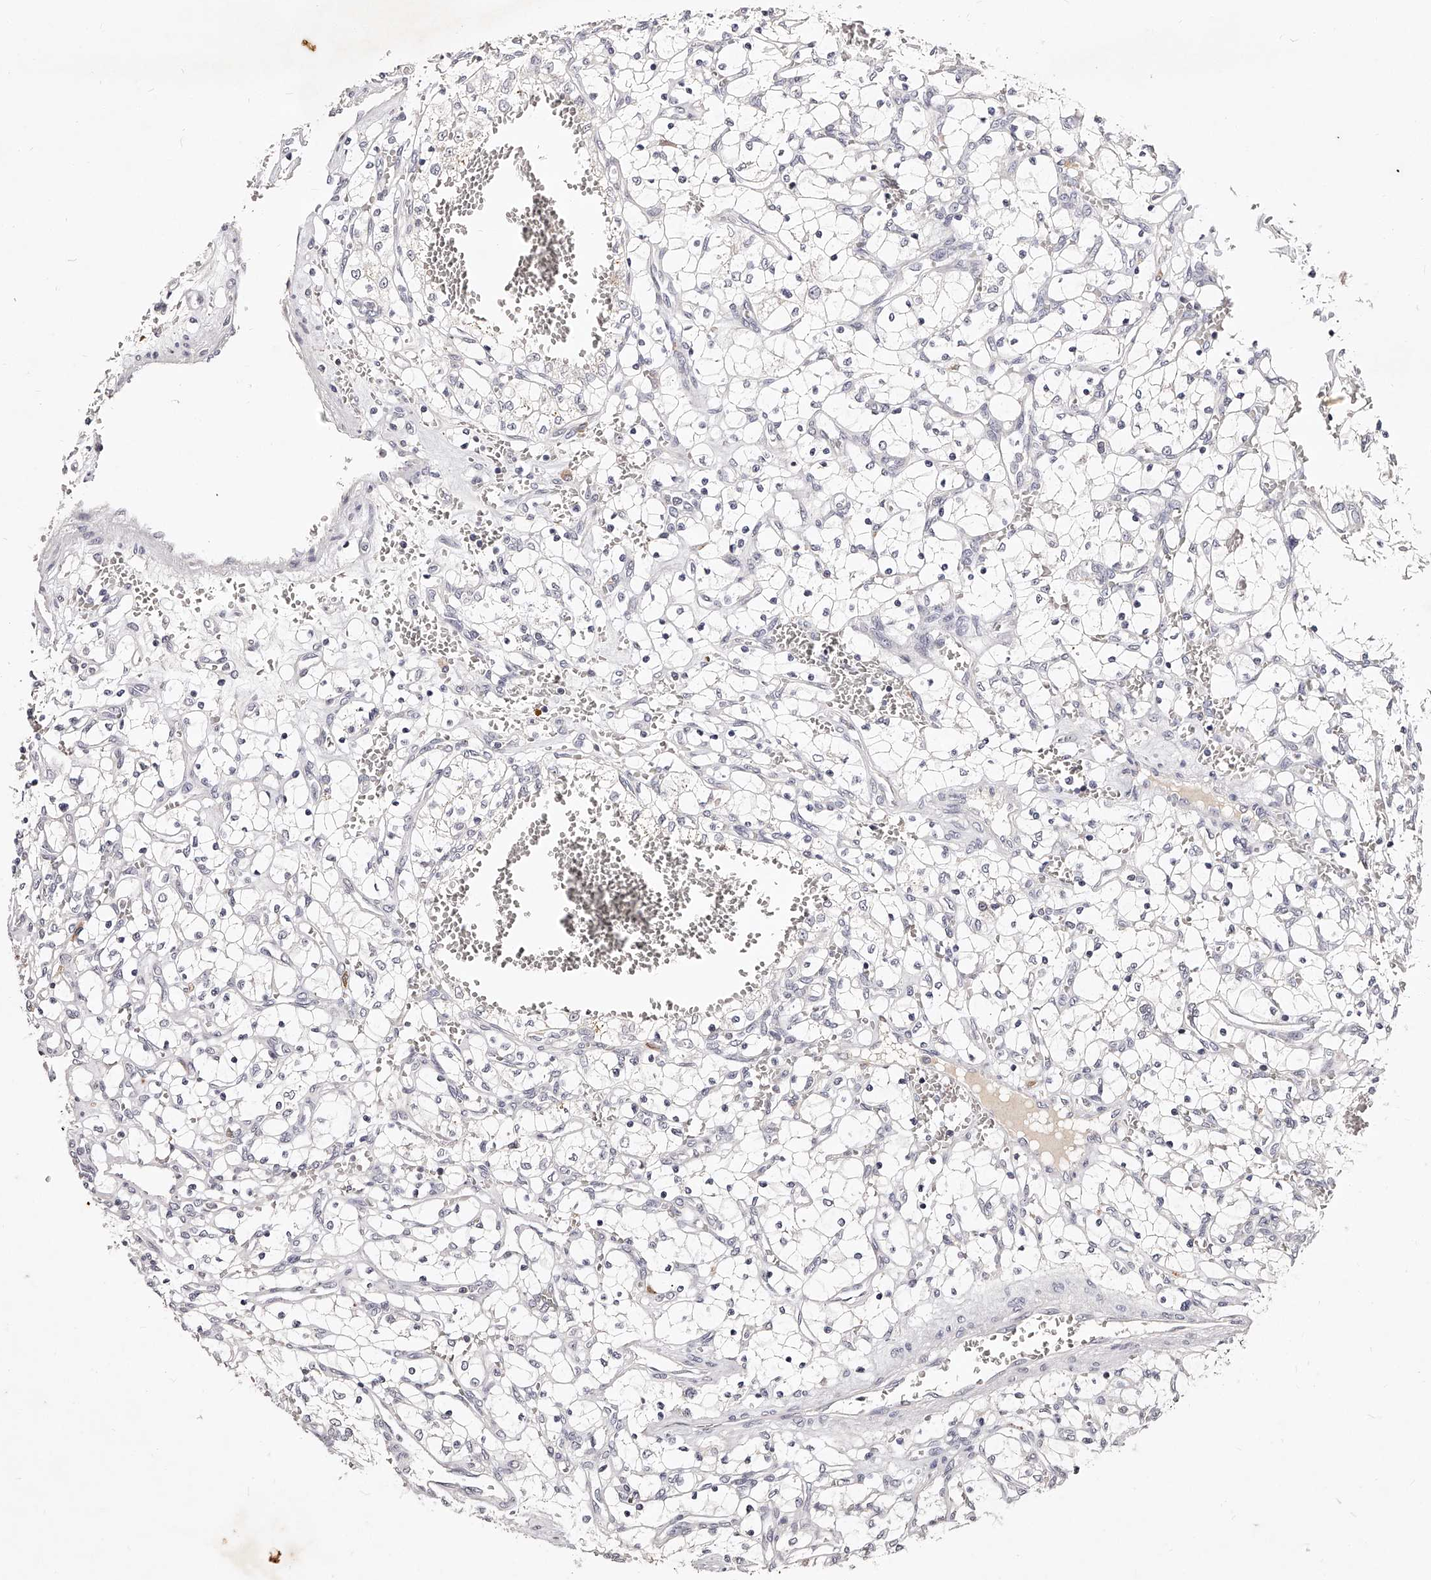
{"staining": {"intensity": "negative", "quantity": "none", "location": "none"}, "tissue": "renal cancer", "cell_type": "Tumor cells", "image_type": "cancer", "snomed": [{"axis": "morphology", "description": "Adenocarcinoma, NOS"}, {"axis": "topography", "description": "Kidney"}], "caption": "The immunohistochemistry micrograph has no significant staining in tumor cells of renal cancer tissue.", "gene": "PHACTR1", "patient": {"sex": "female", "age": 69}}